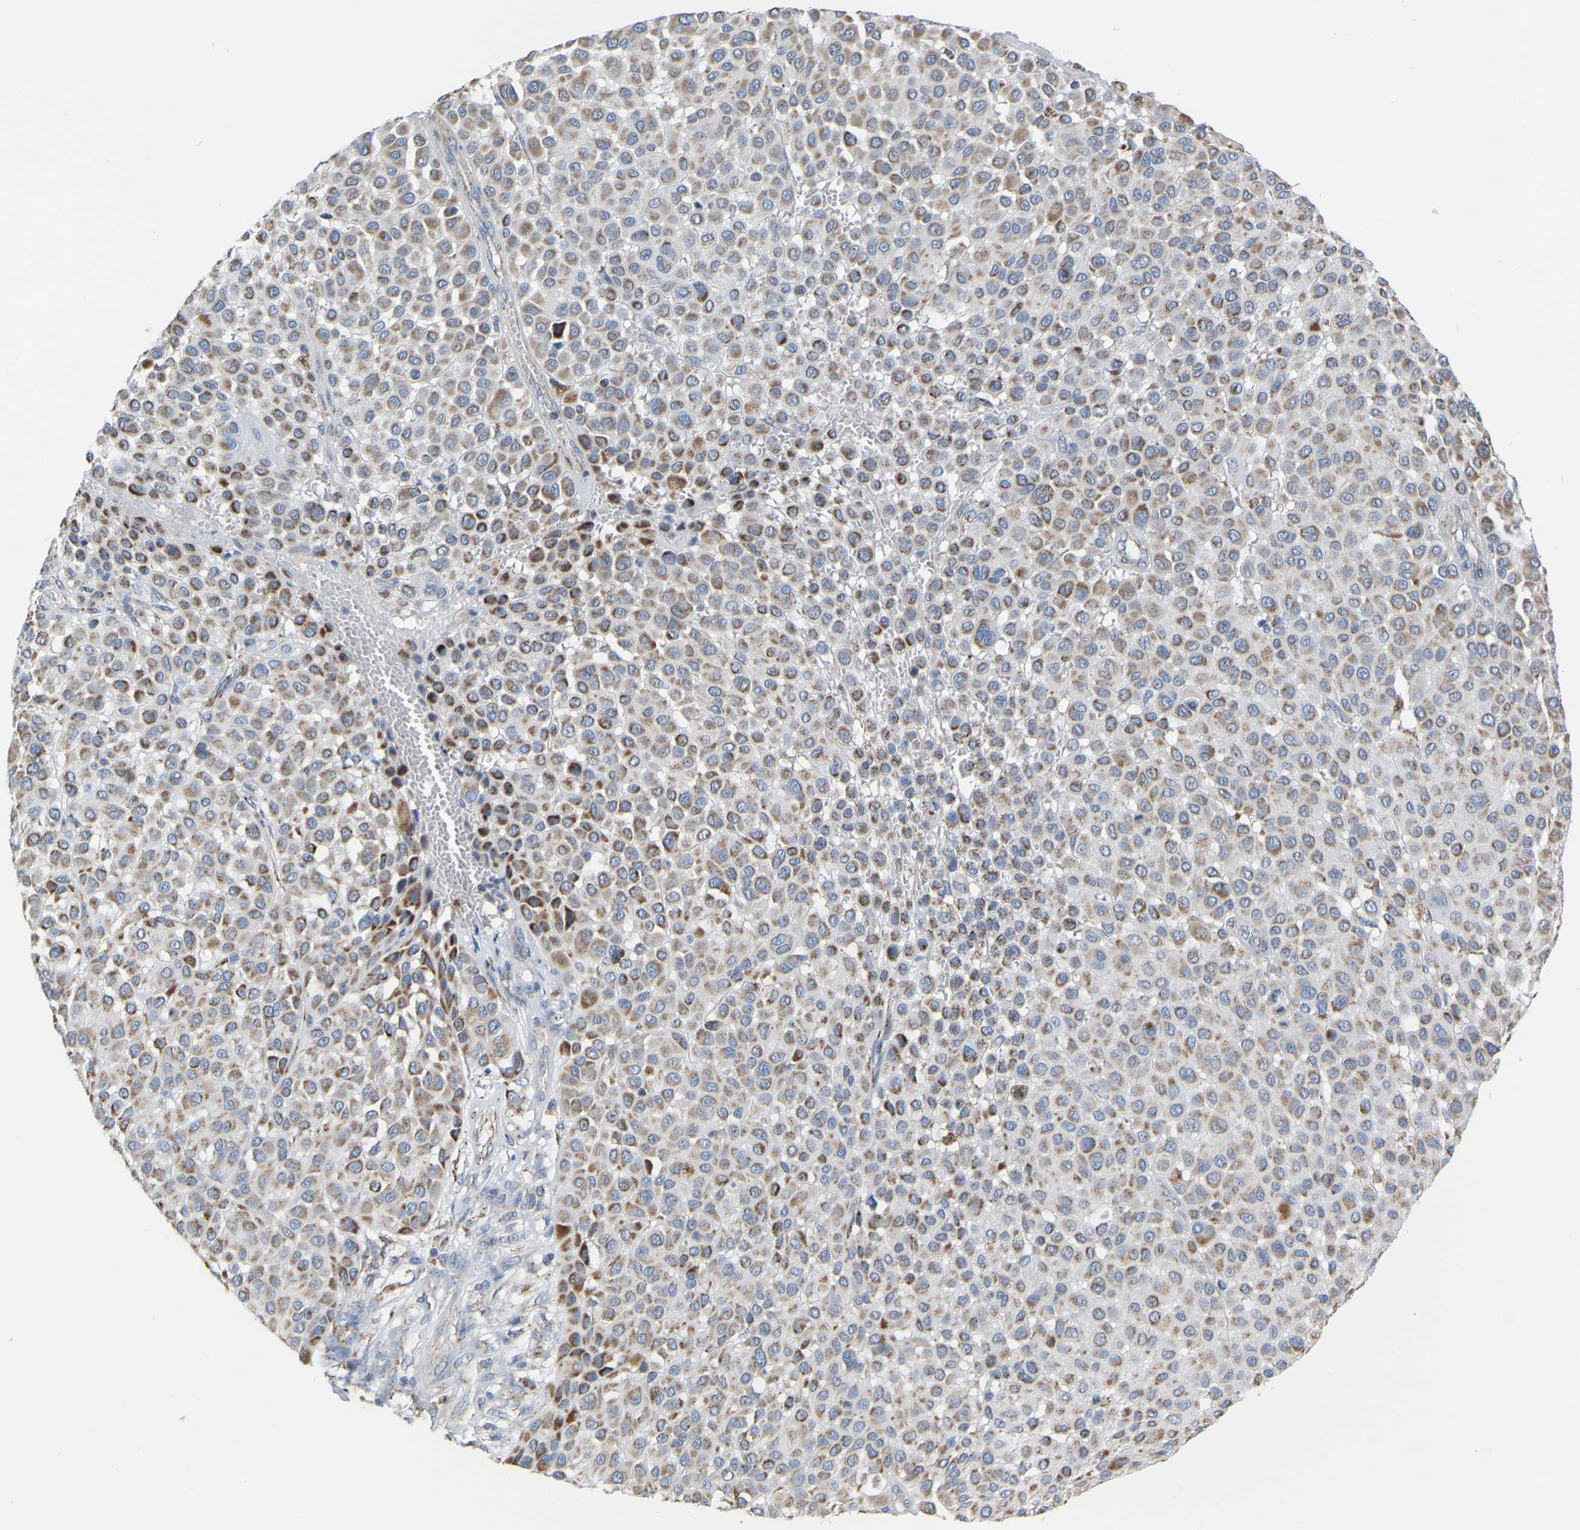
{"staining": {"intensity": "moderate", "quantity": ">75%", "location": "cytoplasmic/membranous"}, "tissue": "melanoma", "cell_type": "Tumor cells", "image_type": "cancer", "snomed": [{"axis": "morphology", "description": "Malignant melanoma, Metastatic site"}, {"axis": "topography", "description": "Soft tissue"}], "caption": "Immunohistochemical staining of human malignant melanoma (metastatic site) displays moderate cytoplasmic/membranous protein expression in approximately >75% of tumor cells.", "gene": "CBLB", "patient": {"sex": "male", "age": 41}}